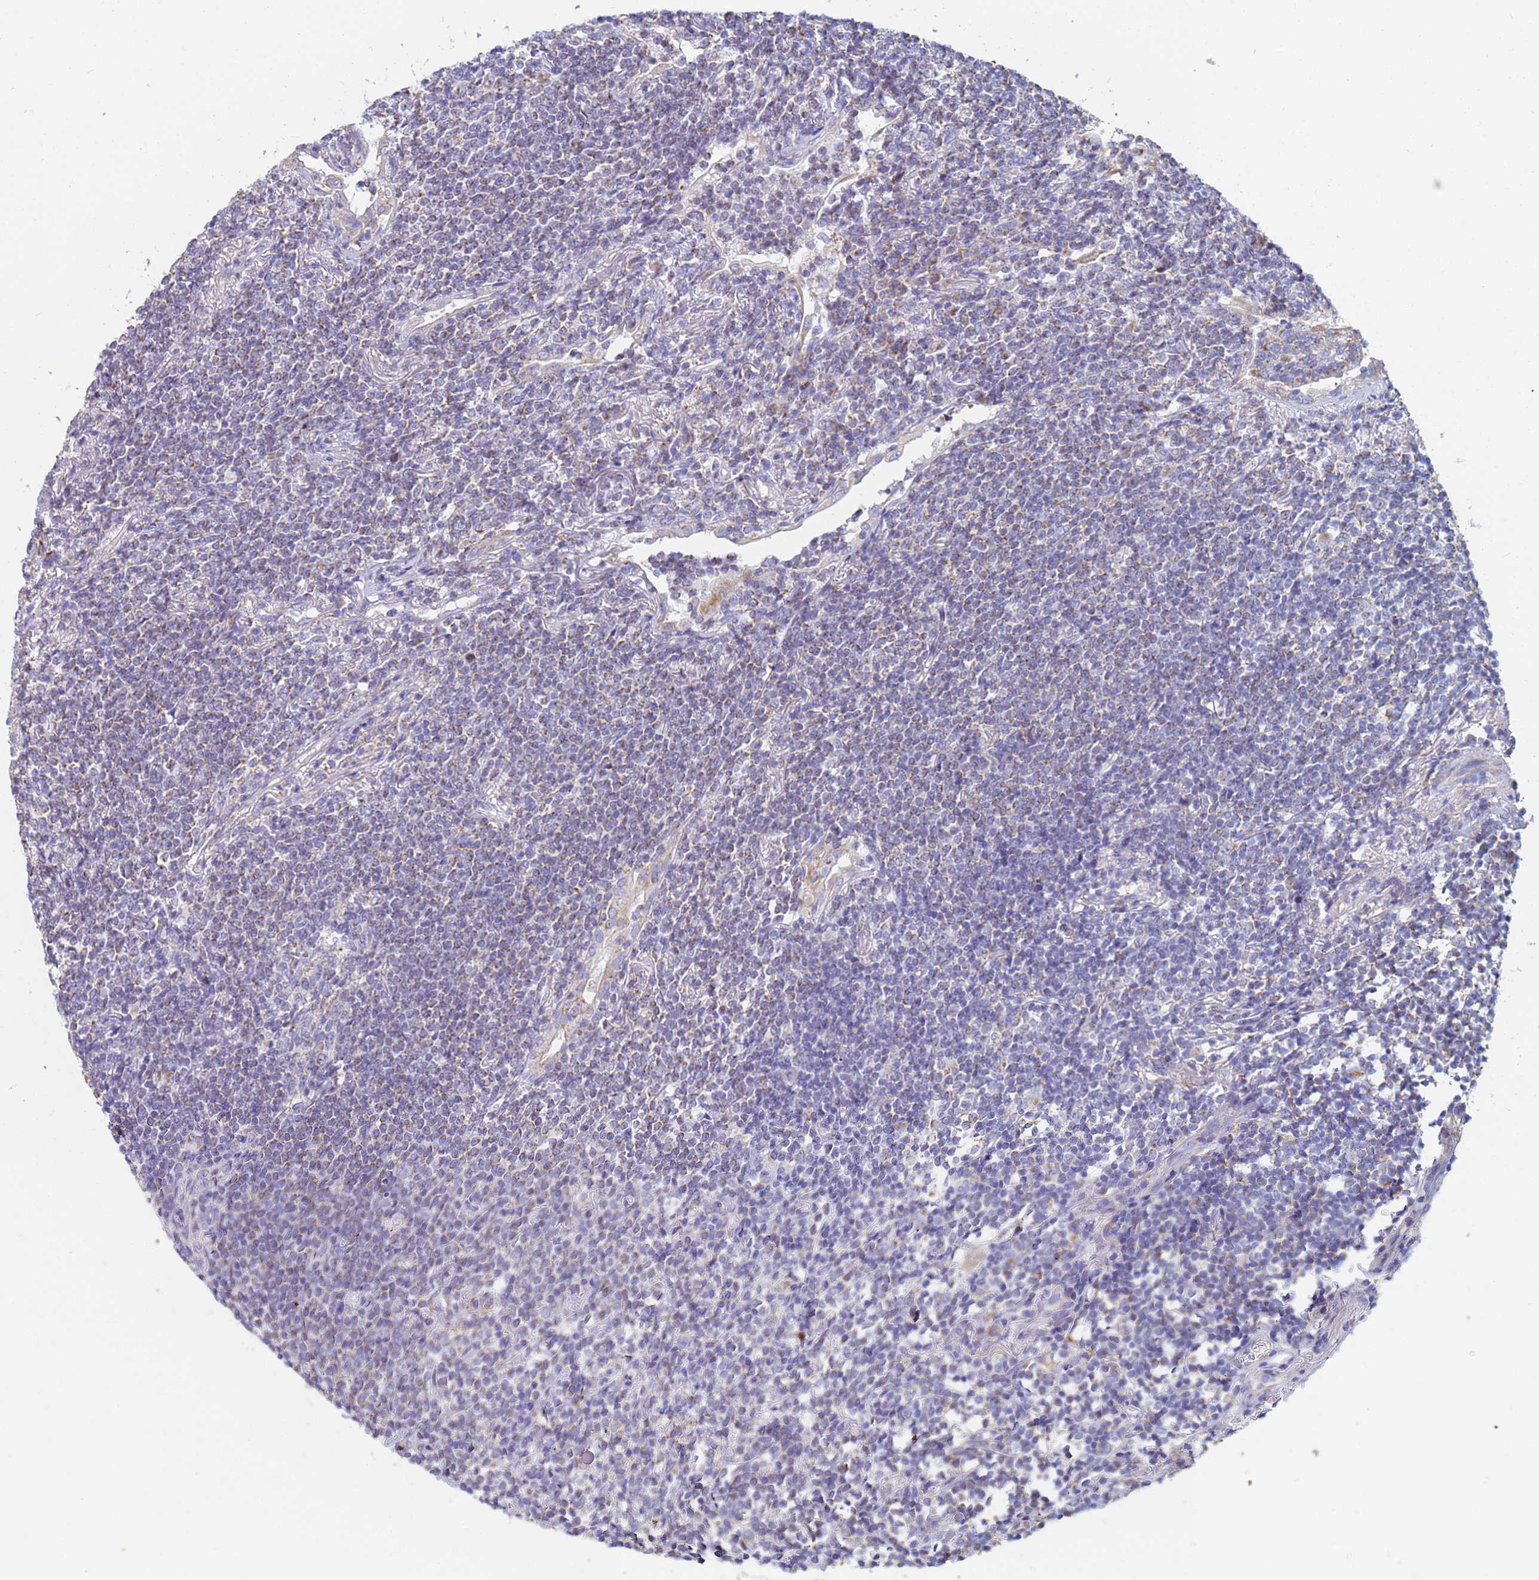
{"staining": {"intensity": "weak", "quantity": ">75%", "location": "cytoplasmic/membranous"}, "tissue": "lymphoma", "cell_type": "Tumor cells", "image_type": "cancer", "snomed": [{"axis": "morphology", "description": "Malignant lymphoma, non-Hodgkin's type, Low grade"}, {"axis": "topography", "description": "Lung"}], "caption": "Immunohistochemical staining of malignant lymphoma, non-Hodgkin's type (low-grade) shows low levels of weak cytoplasmic/membranous positivity in approximately >75% of tumor cells.", "gene": "UQCRH", "patient": {"sex": "female", "age": 71}}